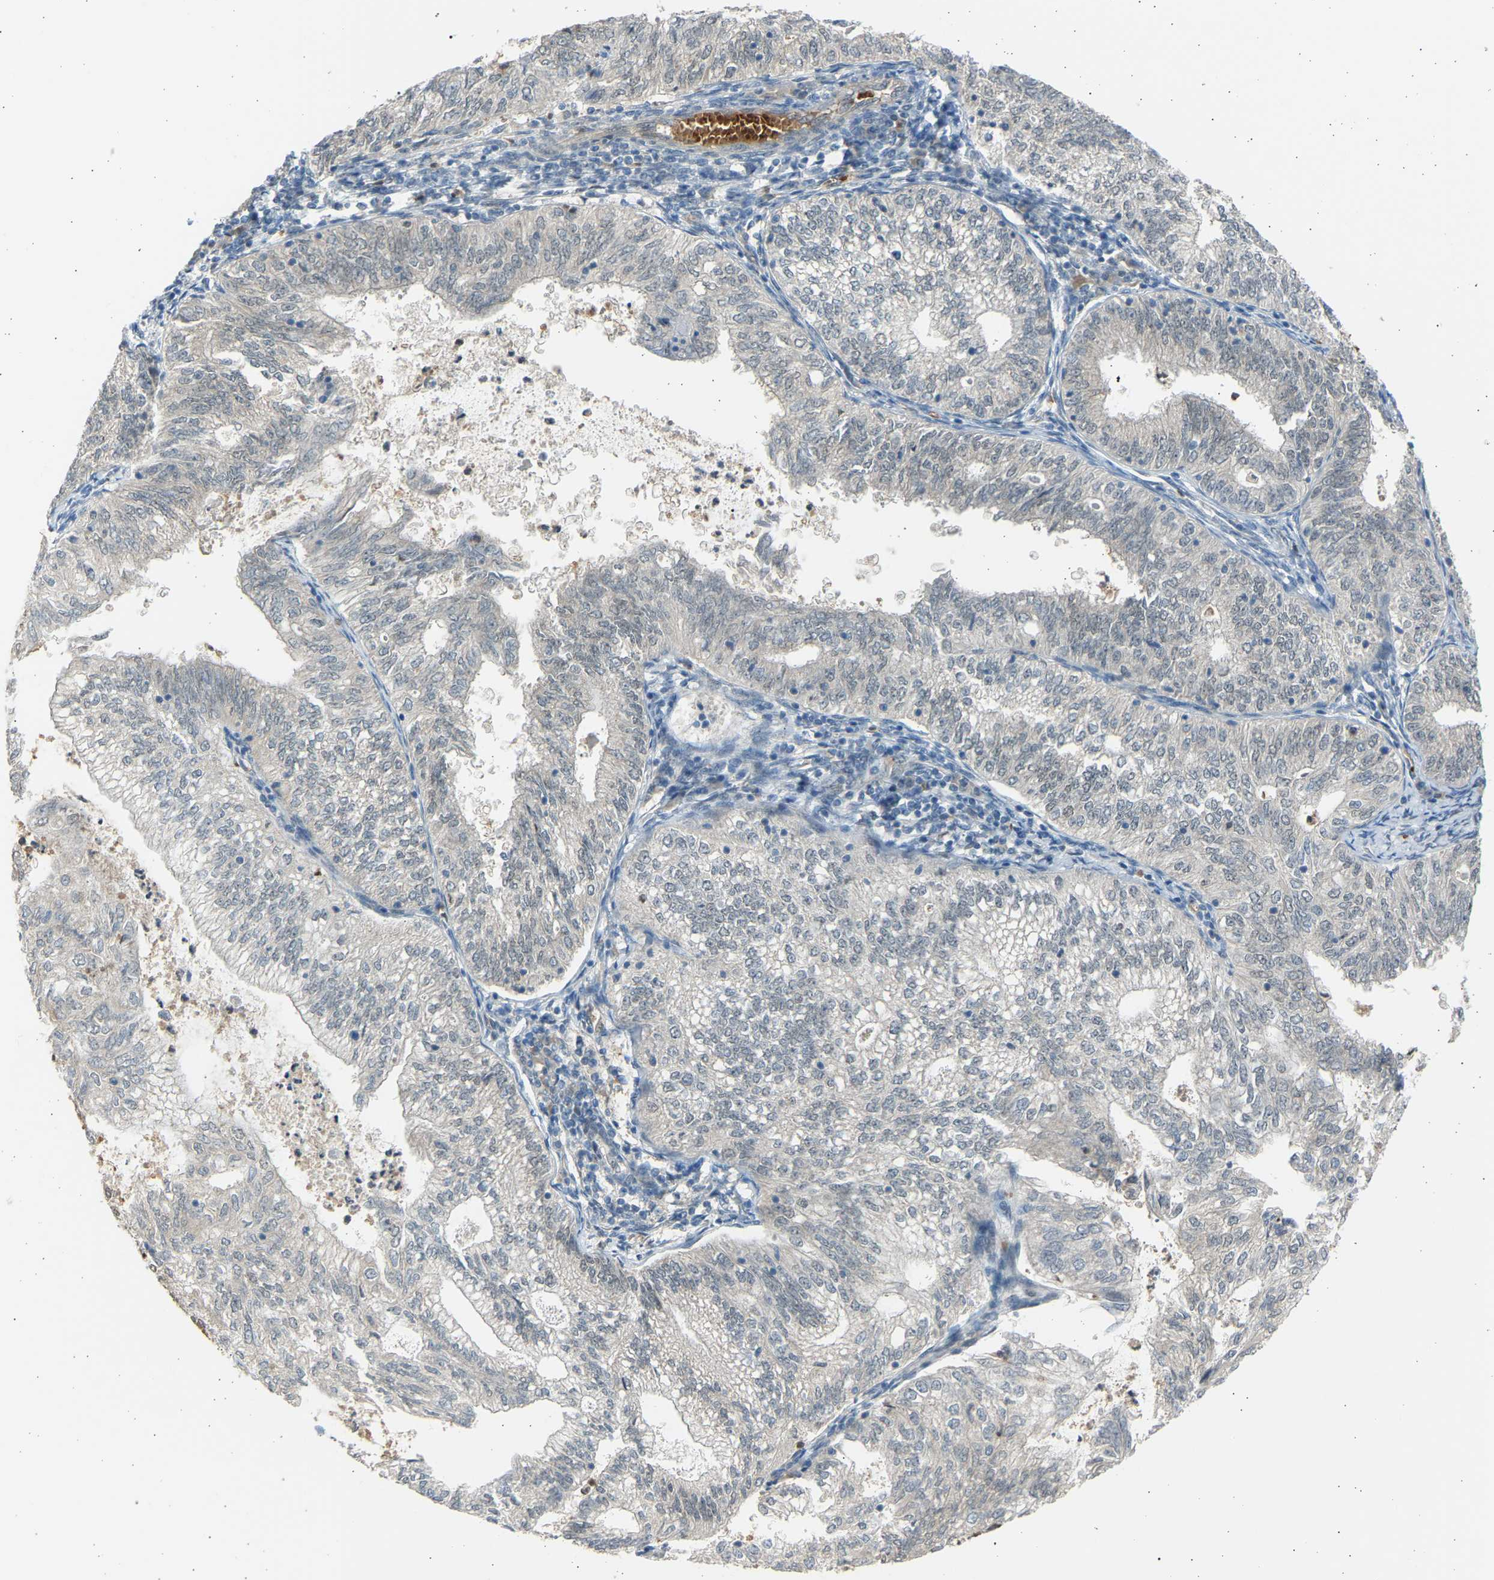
{"staining": {"intensity": "negative", "quantity": "none", "location": "none"}, "tissue": "endometrial cancer", "cell_type": "Tumor cells", "image_type": "cancer", "snomed": [{"axis": "morphology", "description": "Adenocarcinoma, NOS"}, {"axis": "topography", "description": "Endometrium"}], "caption": "Human endometrial adenocarcinoma stained for a protein using immunohistochemistry exhibits no positivity in tumor cells.", "gene": "BIRC2", "patient": {"sex": "female", "age": 69}}